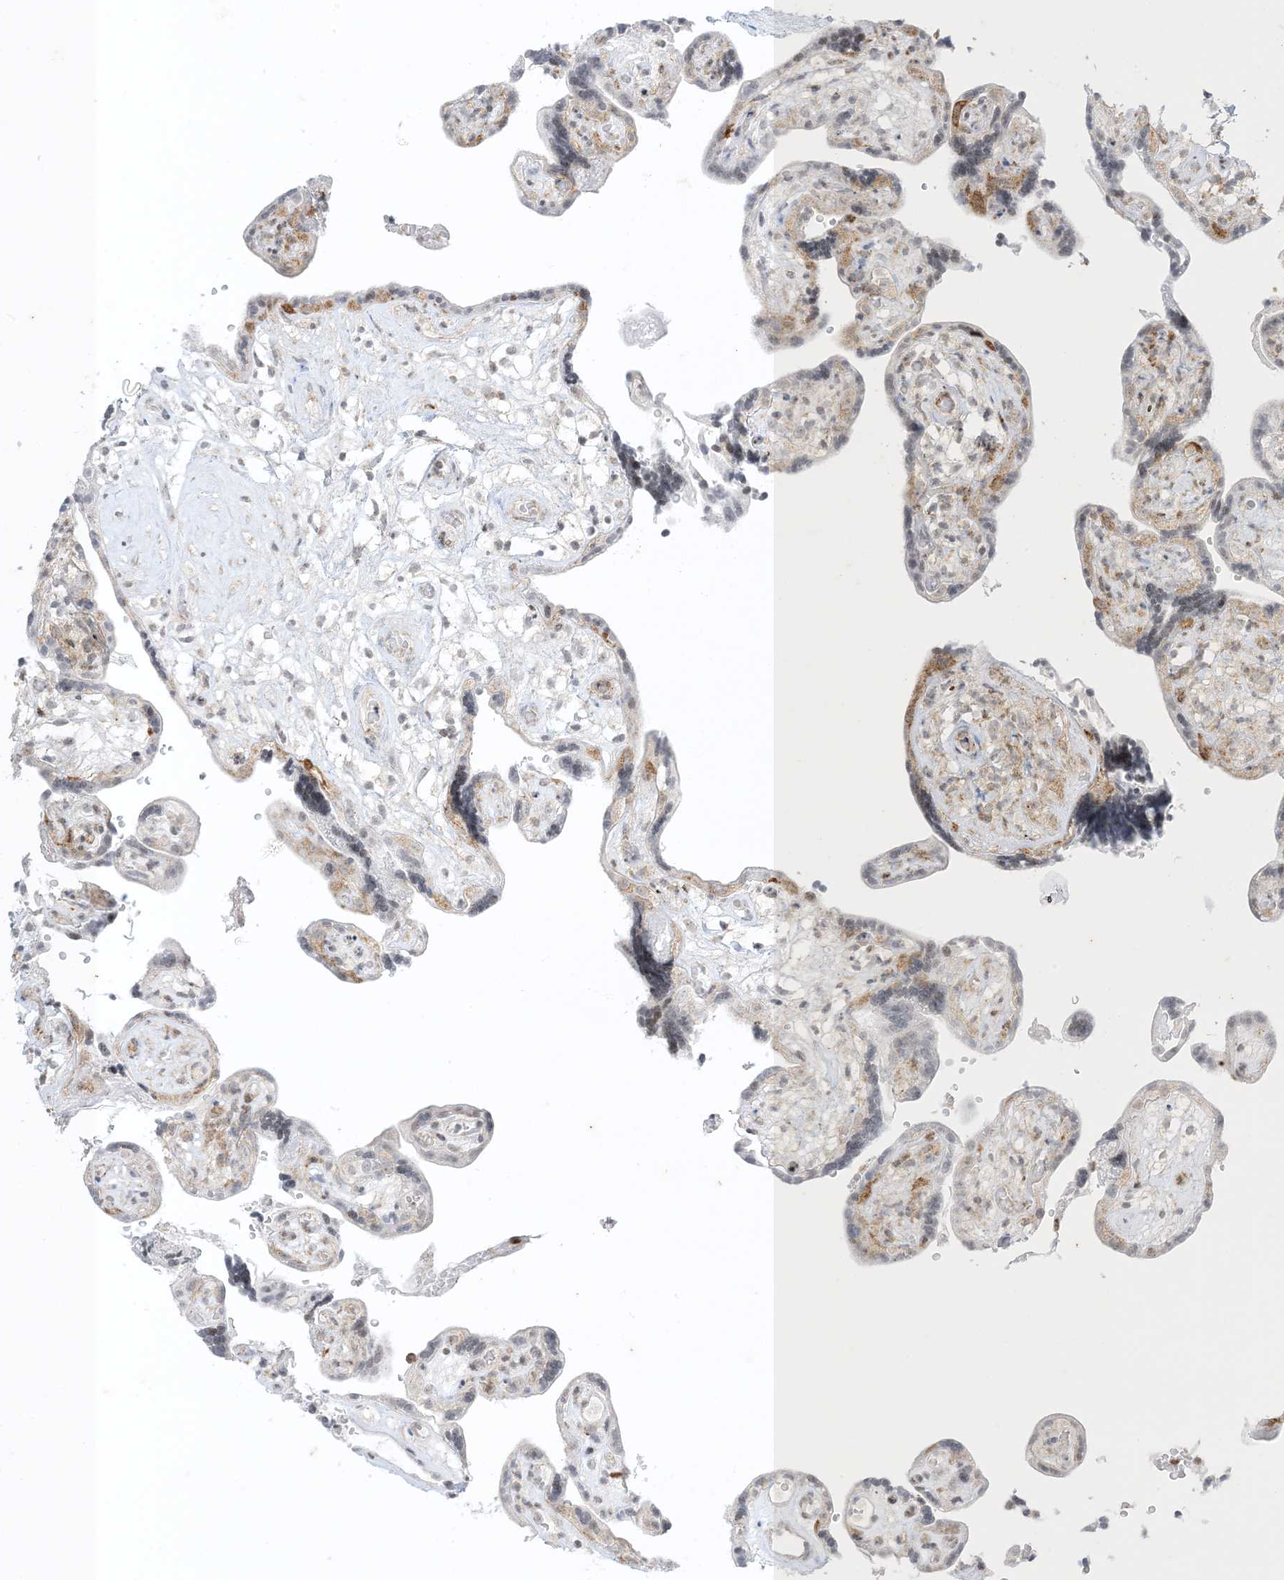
{"staining": {"intensity": "moderate", "quantity": ">75%", "location": "cytoplasmic/membranous"}, "tissue": "placenta", "cell_type": "Decidual cells", "image_type": "normal", "snomed": [{"axis": "morphology", "description": "Normal tissue, NOS"}, {"axis": "topography", "description": "Placenta"}], "caption": "Unremarkable placenta reveals moderate cytoplasmic/membranous staining in about >75% of decidual cells, visualized by immunohistochemistry.", "gene": "RAC1", "patient": {"sex": "female", "age": 30}}